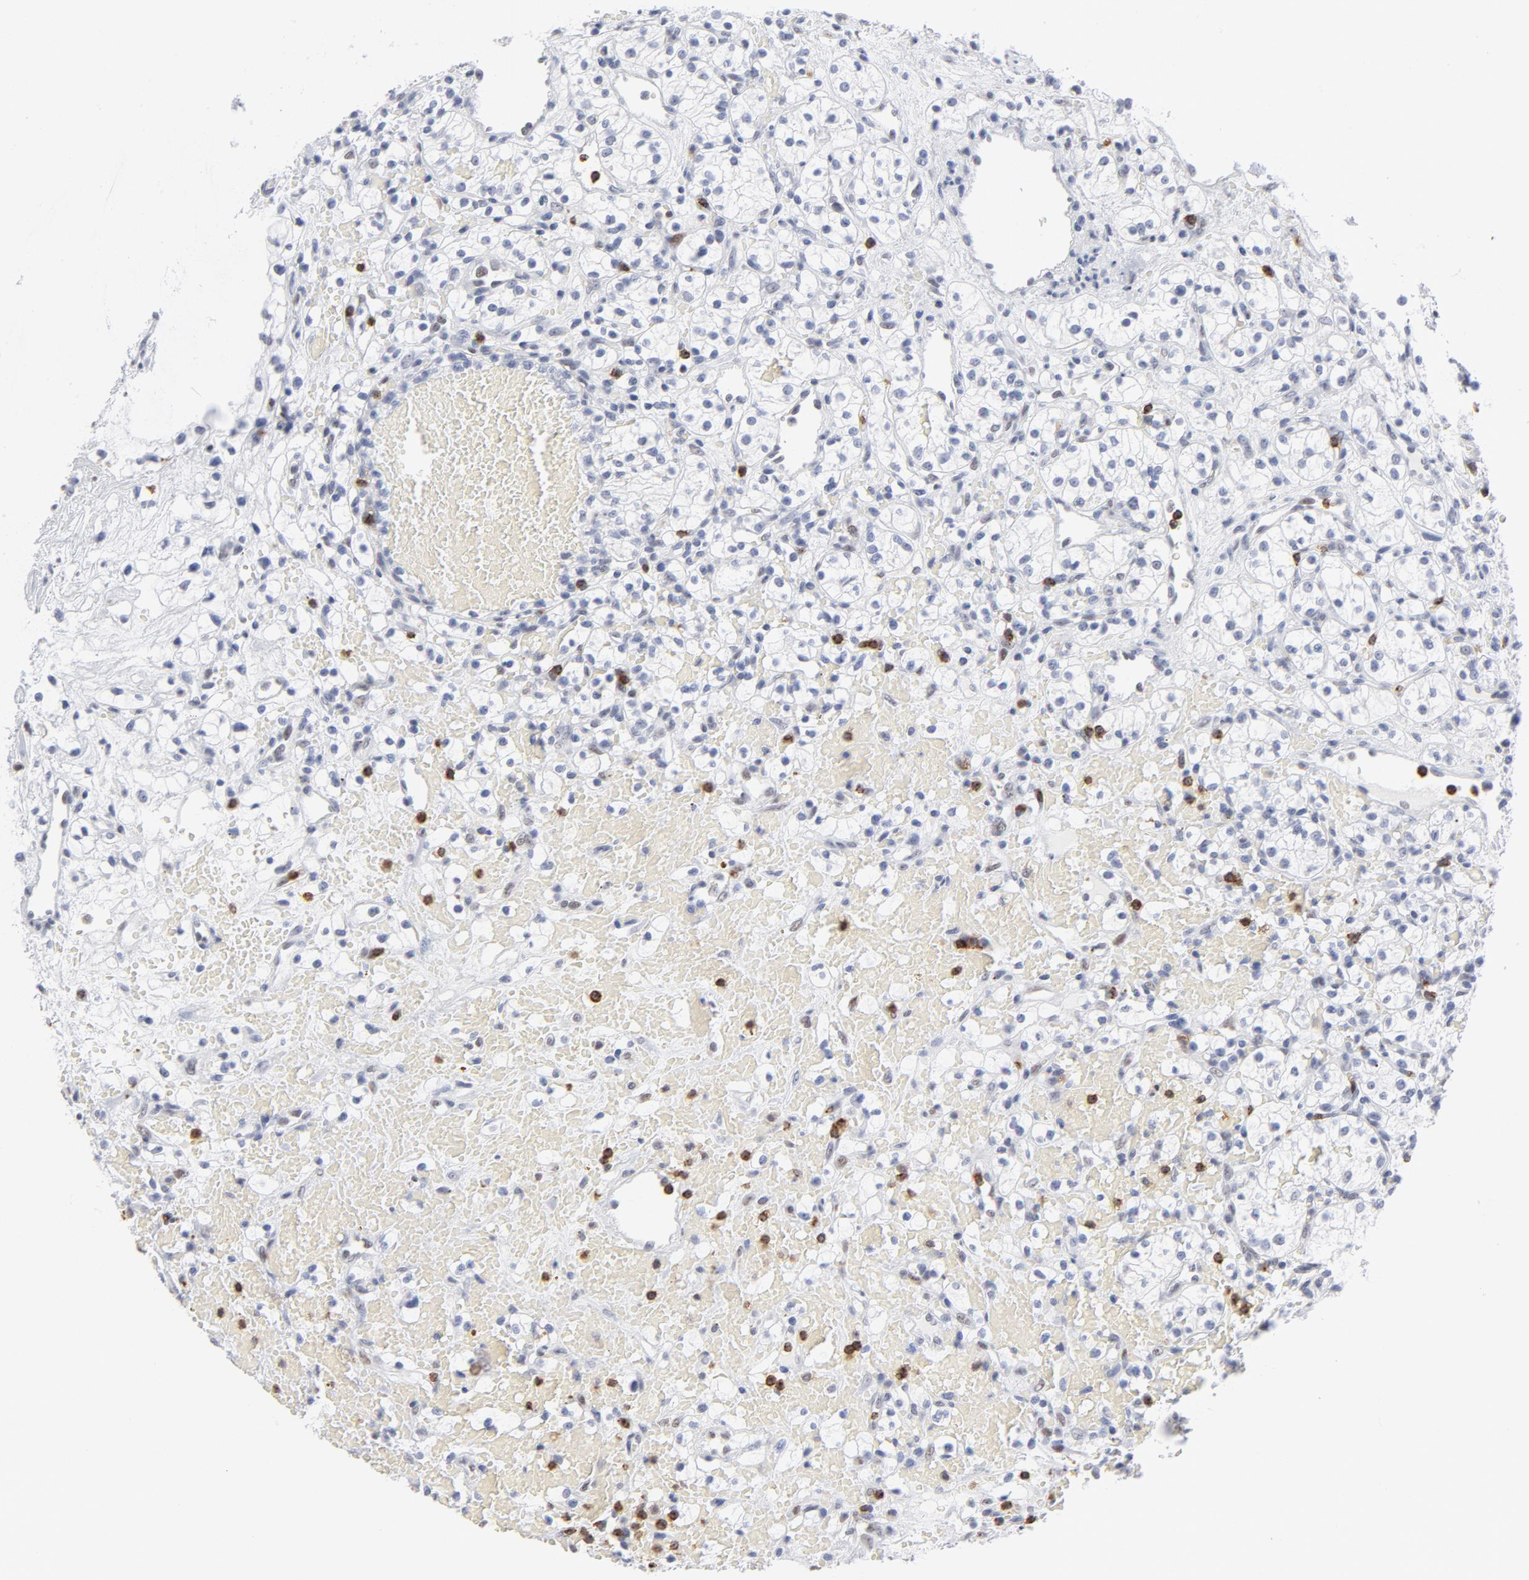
{"staining": {"intensity": "negative", "quantity": "none", "location": "none"}, "tissue": "renal cancer", "cell_type": "Tumor cells", "image_type": "cancer", "snomed": [{"axis": "morphology", "description": "Adenocarcinoma, NOS"}, {"axis": "topography", "description": "Kidney"}], "caption": "Immunohistochemistry photomicrograph of renal cancer stained for a protein (brown), which displays no positivity in tumor cells.", "gene": "CD2", "patient": {"sex": "female", "age": 60}}